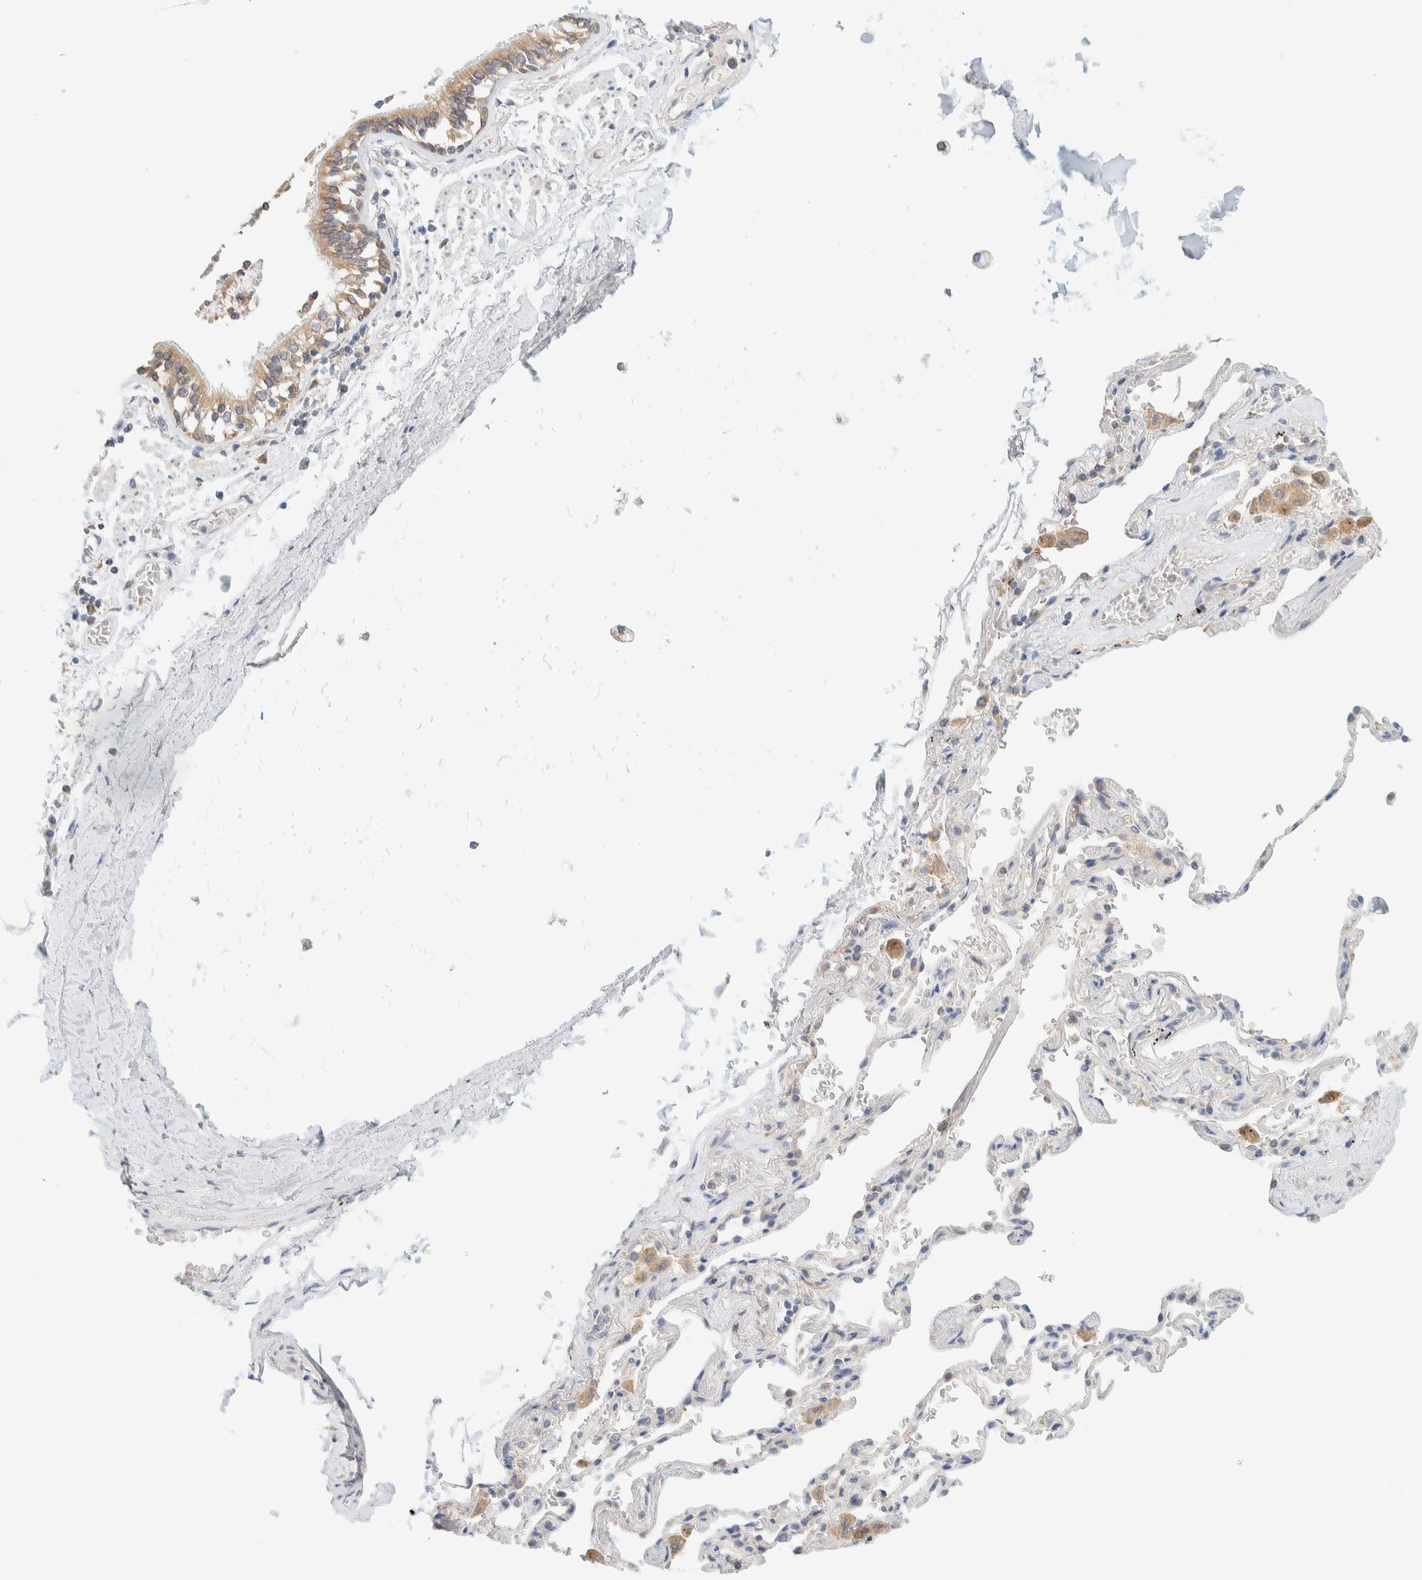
{"staining": {"intensity": "negative", "quantity": "none", "location": "none"}, "tissue": "adipose tissue", "cell_type": "Adipocytes", "image_type": "normal", "snomed": [{"axis": "morphology", "description": "Normal tissue, NOS"}, {"axis": "topography", "description": "Cartilage tissue"}, {"axis": "topography", "description": "Lung"}], "caption": "Immunohistochemical staining of normal human adipose tissue exhibits no significant expression in adipocytes. (DAB immunohistochemistry, high magnification).", "gene": "NT5C", "patient": {"sex": "female", "age": 77}}